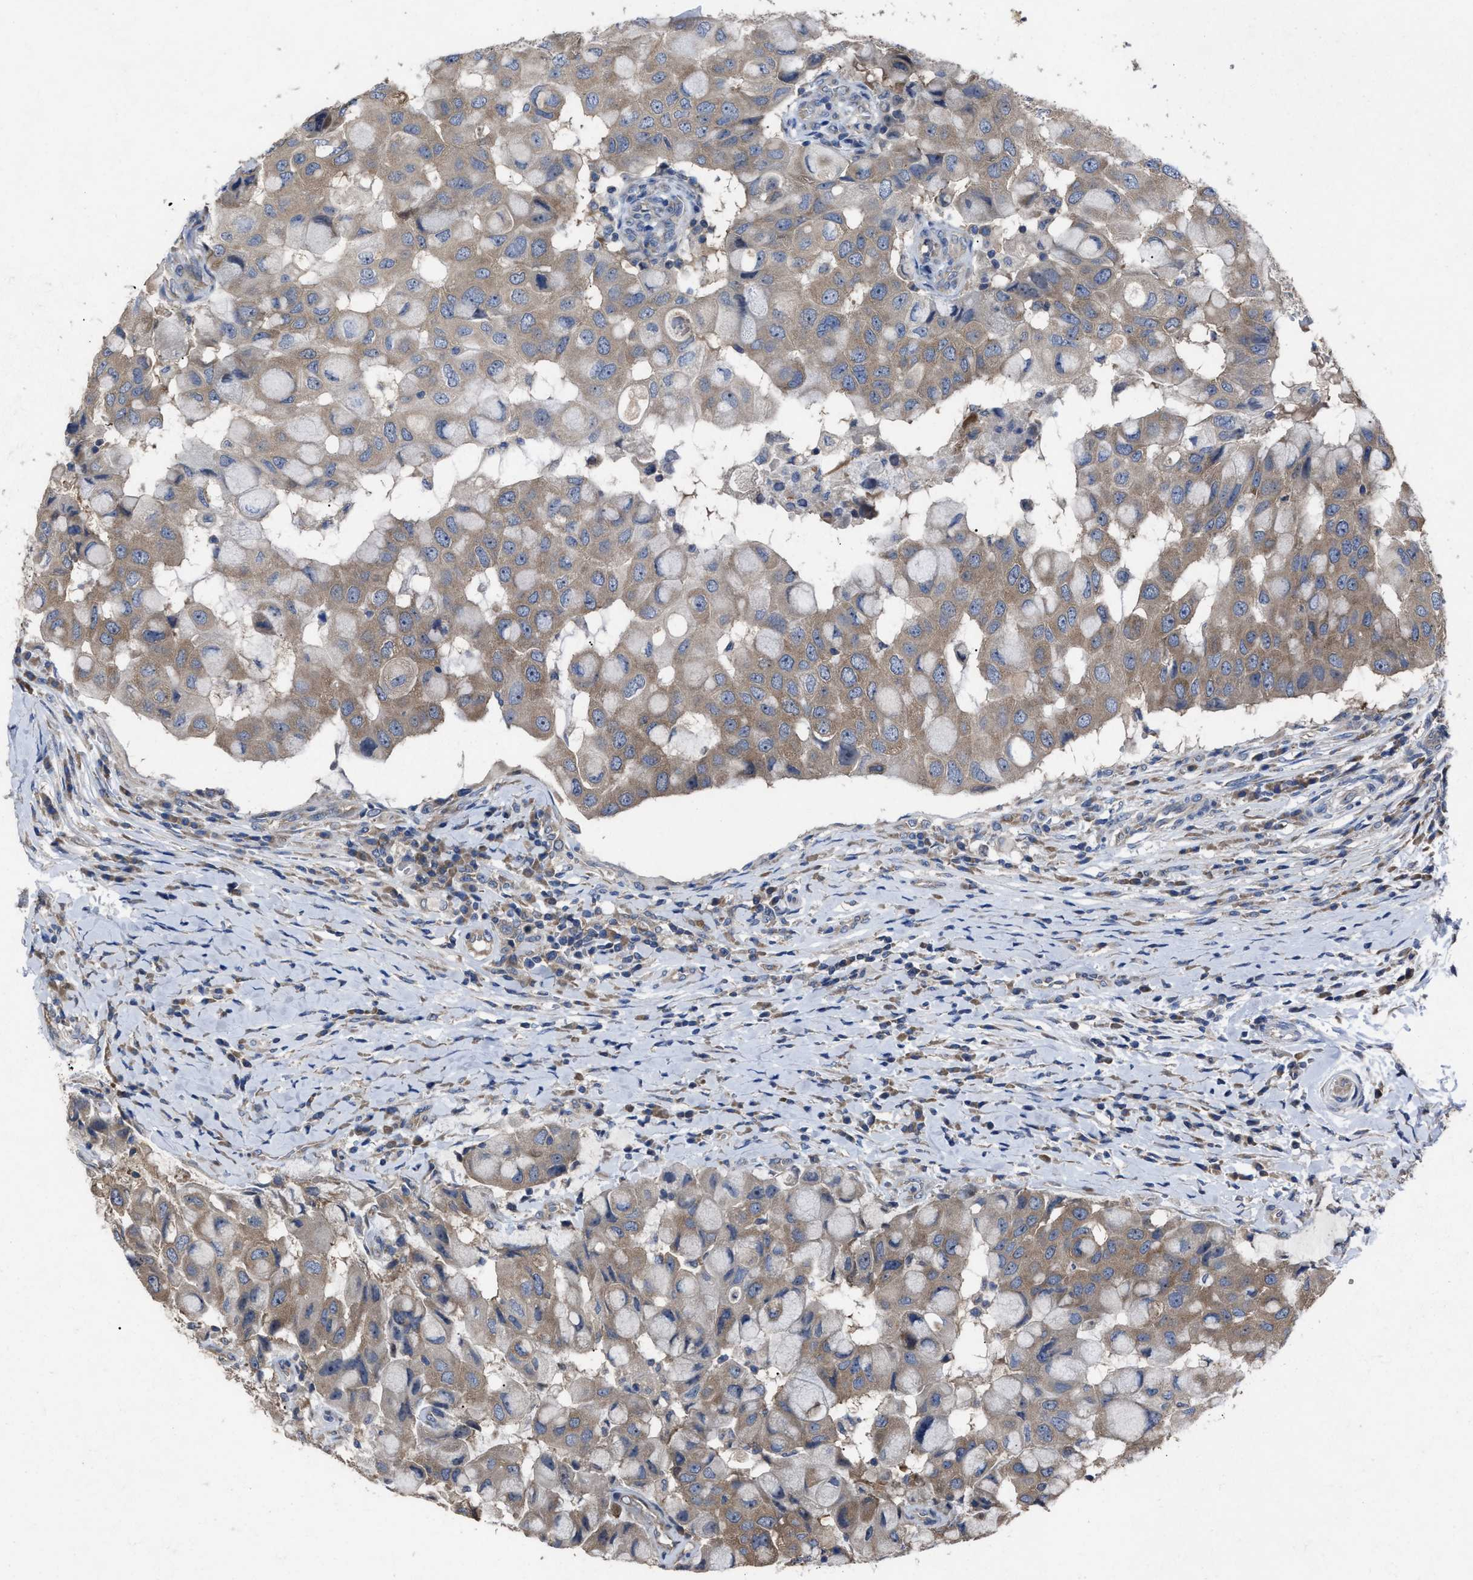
{"staining": {"intensity": "moderate", "quantity": ">75%", "location": "cytoplasmic/membranous"}, "tissue": "breast cancer", "cell_type": "Tumor cells", "image_type": "cancer", "snomed": [{"axis": "morphology", "description": "Duct carcinoma"}, {"axis": "topography", "description": "Breast"}], "caption": "Moderate cytoplasmic/membranous protein staining is appreciated in about >75% of tumor cells in infiltrating ductal carcinoma (breast). (DAB IHC with brightfield microscopy, high magnification).", "gene": "UPF1", "patient": {"sex": "female", "age": 27}}